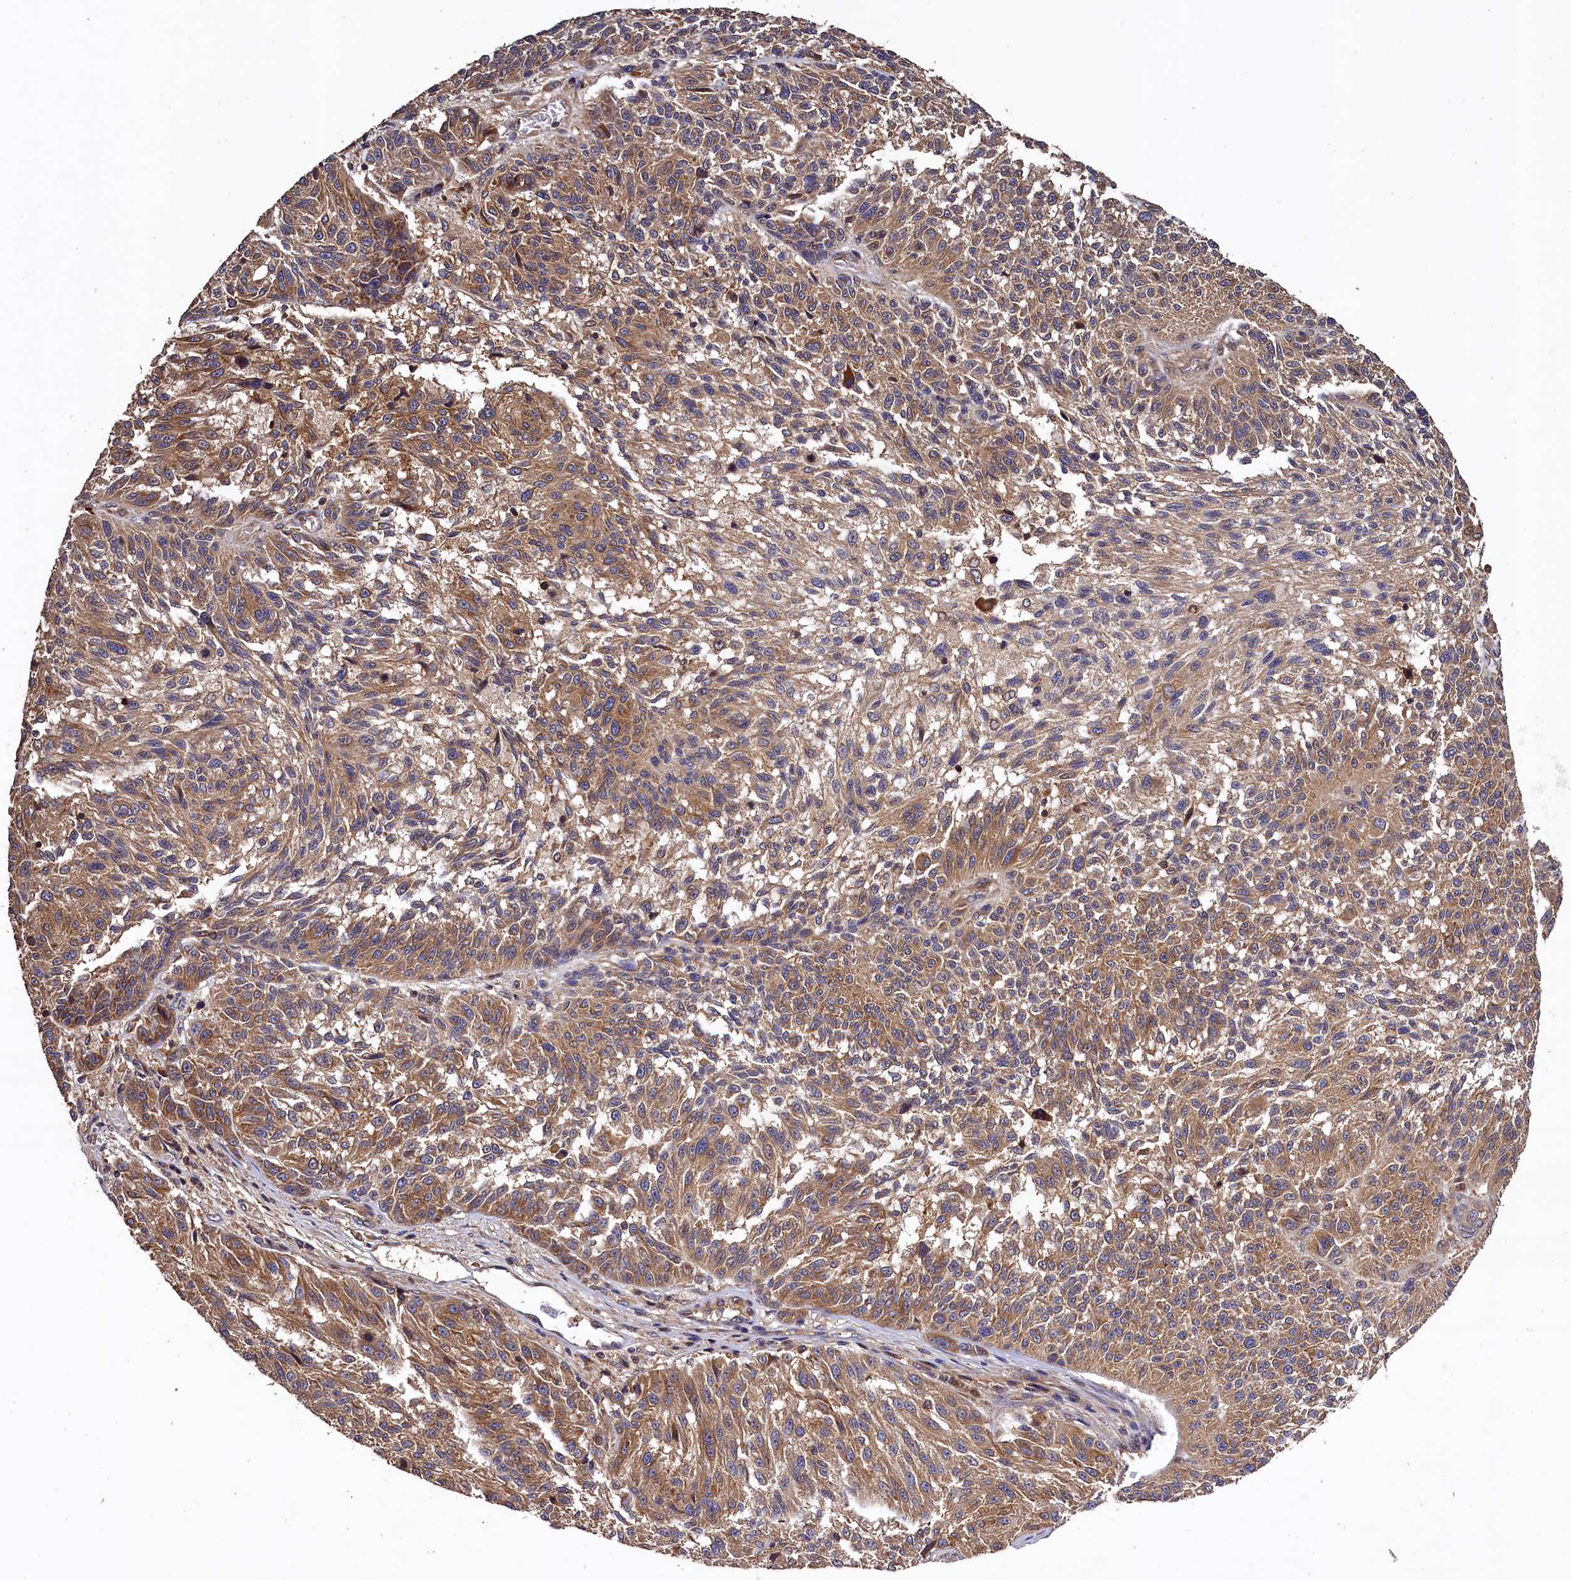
{"staining": {"intensity": "moderate", "quantity": ">75%", "location": "cytoplasmic/membranous"}, "tissue": "melanoma", "cell_type": "Tumor cells", "image_type": "cancer", "snomed": [{"axis": "morphology", "description": "Malignant melanoma, NOS"}, {"axis": "topography", "description": "Skin"}], "caption": "Protein expression analysis of melanoma demonstrates moderate cytoplasmic/membranous positivity in approximately >75% of tumor cells. Ihc stains the protein of interest in brown and the nuclei are stained blue.", "gene": "KLC2", "patient": {"sex": "male", "age": 53}}